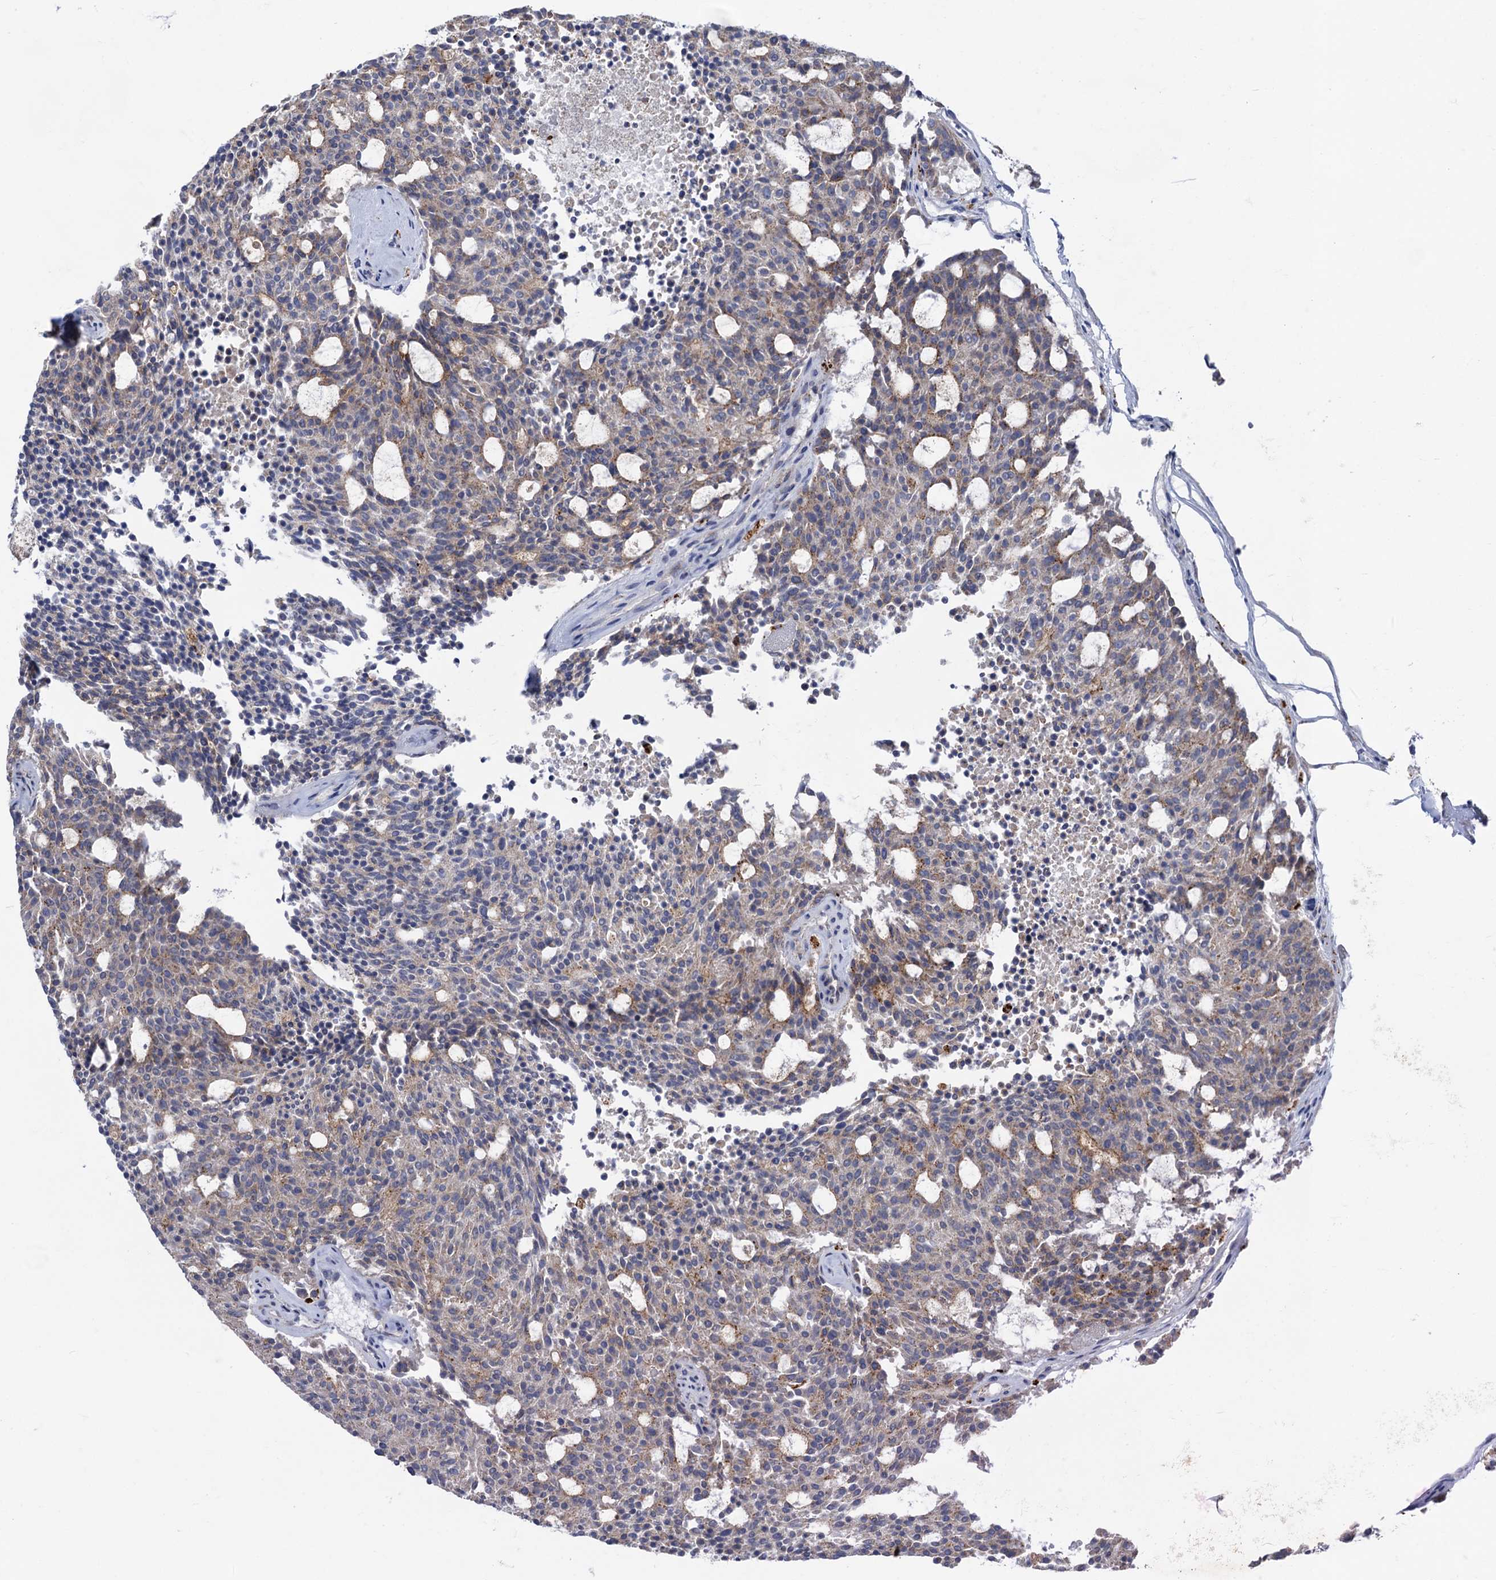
{"staining": {"intensity": "weak", "quantity": "<25%", "location": "cytoplasmic/membranous"}, "tissue": "carcinoid", "cell_type": "Tumor cells", "image_type": "cancer", "snomed": [{"axis": "morphology", "description": "Carcinoid, malignant, NOS"}, {"axis": "topography", "description": "Pancreas"}], "caption": "Tumor cells are negative for protein expression in human carcinoid.", "gene": "ANKS3", "patient": {"sex": "female", "age": 54}}